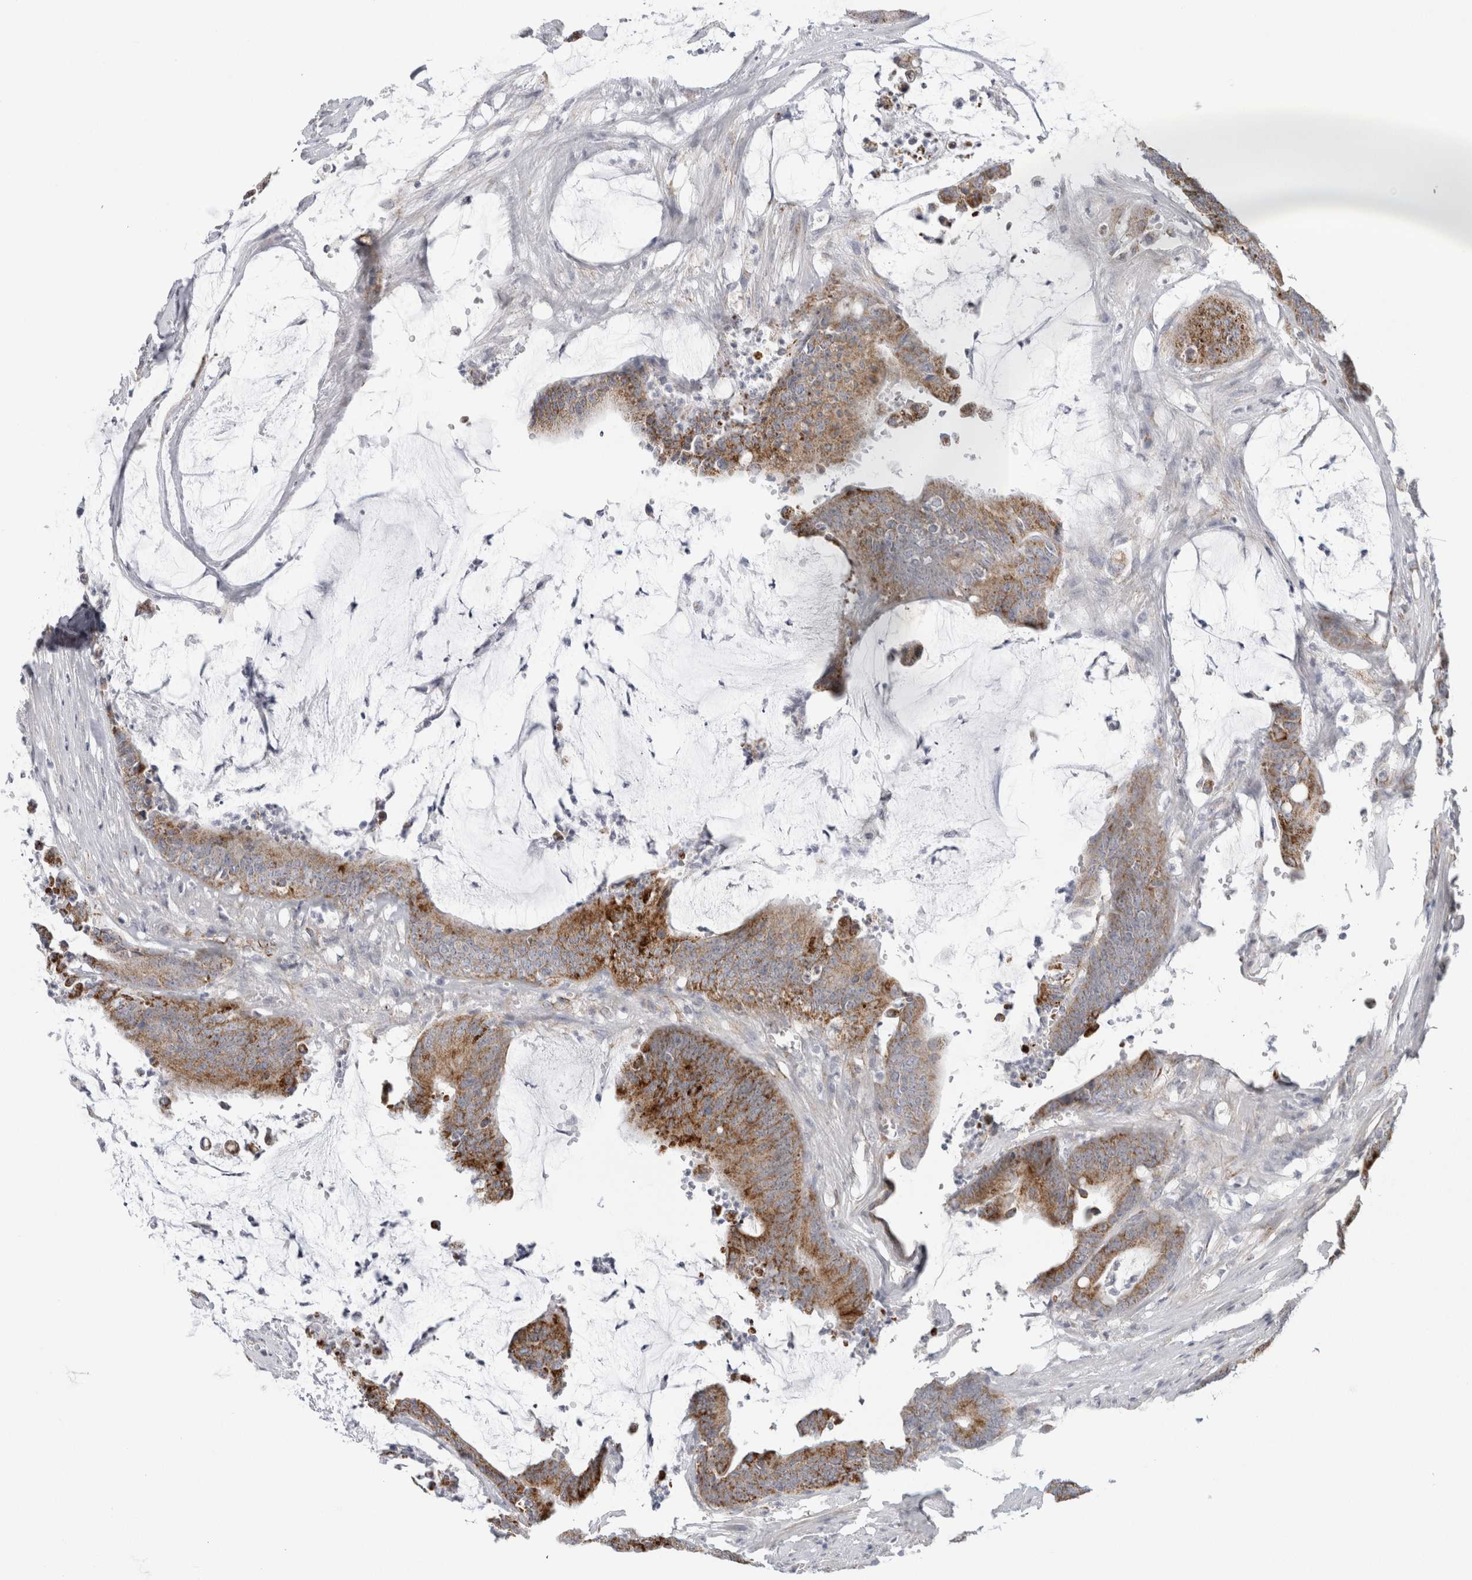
{"staining": {"intensity": "strong", "quantity": ">75%", "location": "cytoplasmic/membranous"}, "tissue": "colorectal cancer", "cell_type": "Tumor cells", "image_type": "cancer", "snomed": [{"axis": "morphology", "description": "Adenocarcinoma, NOS"}, {"axis": "topography", "description": "Rectum"}], "caption": "Immunohistochemical staining of colorectal cancer (adenocarcinoma) shows strong cytoplasmic/membranous protein positivity in about >75% of tumor cells.", "gene": "FAHD1", "patient": {"sex": "female", "age": 66}}